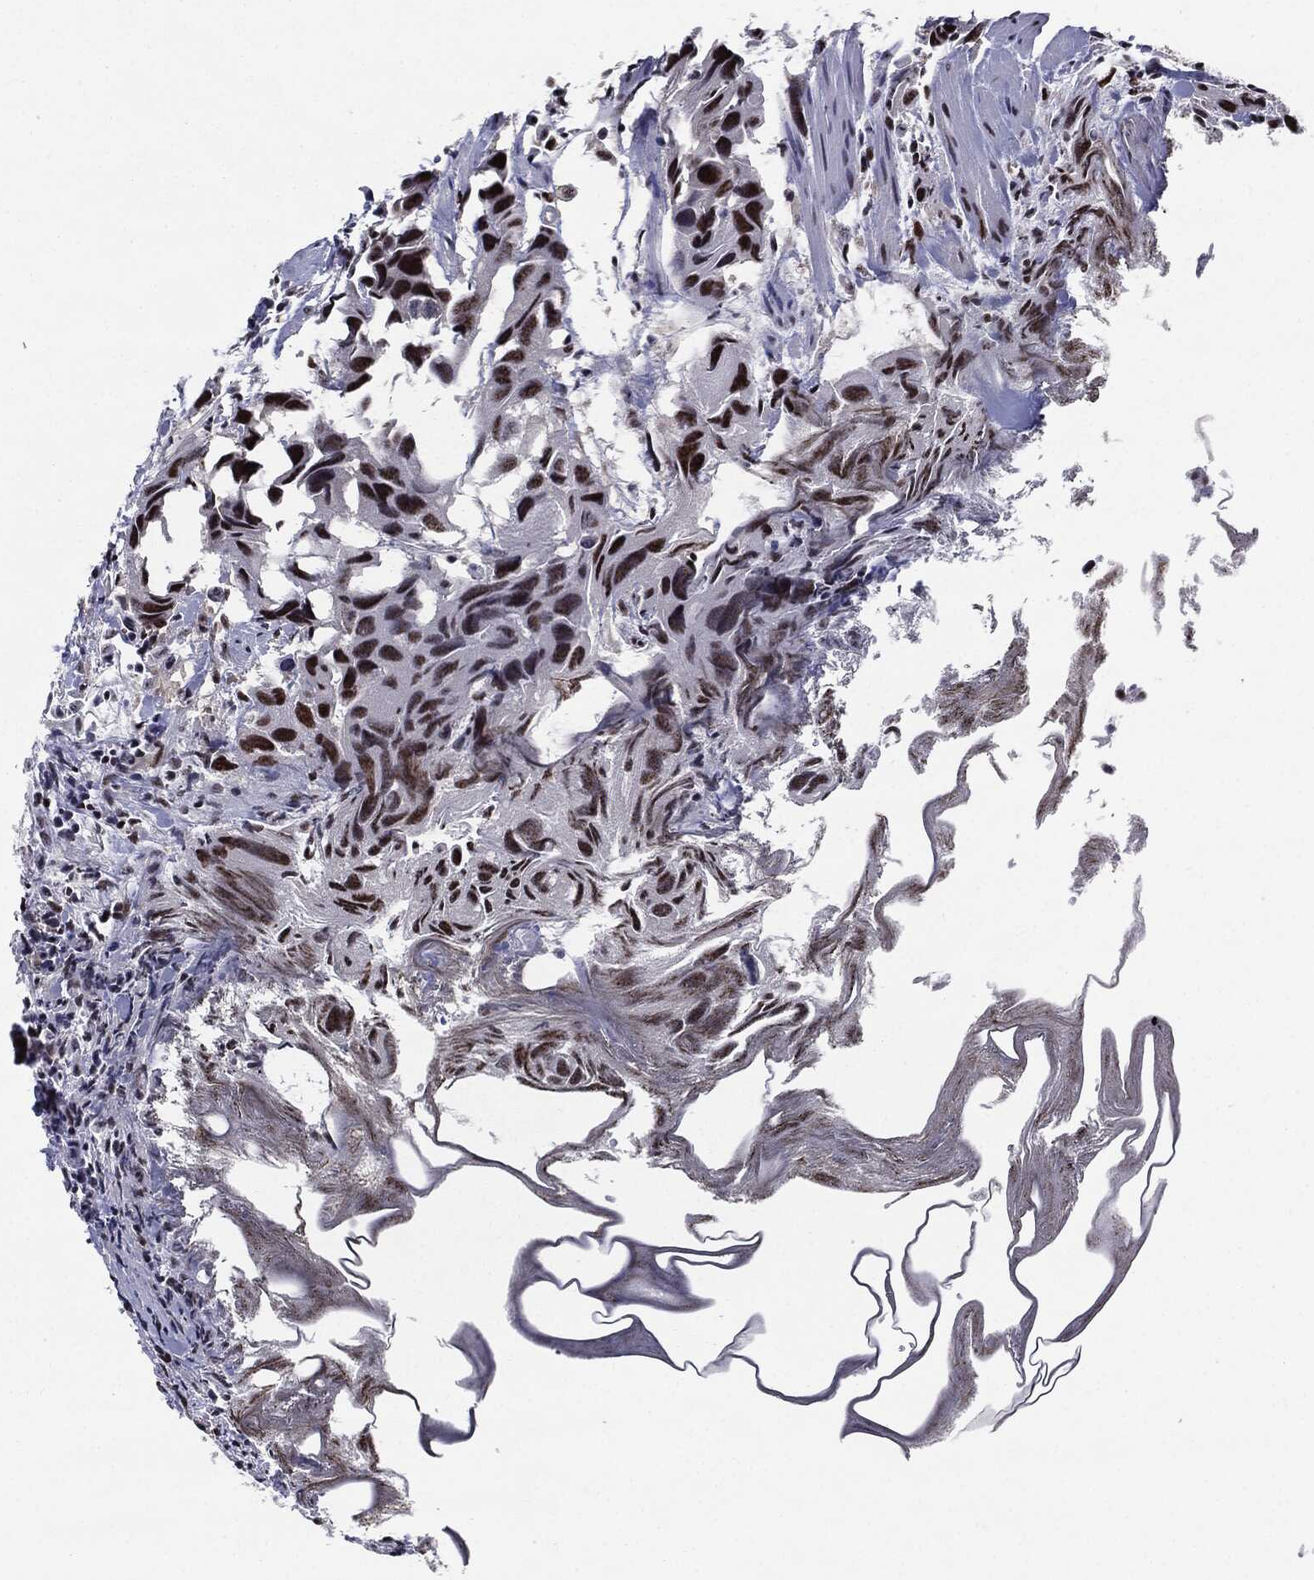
{"staining": {"intensity": "strong", "quantity": ">75%", "location": "nuclear"}, "tissue": "urothelial cancer", "cell_type": "Tumor cells", "image_type": "cancer", "snomed": [{"axis": "morphology", "description": "Urothelial carcinoma, High grade"}, {"axis": "topography", "description": "Urinary bladder"}], "caption": "Protein expression analysis of high-grade urothelial carcinoma reveals strong nuclear staining in about >75% of tumor cells.", "gene": "JUN", "patient": {"sex": "male", "age": 79}}